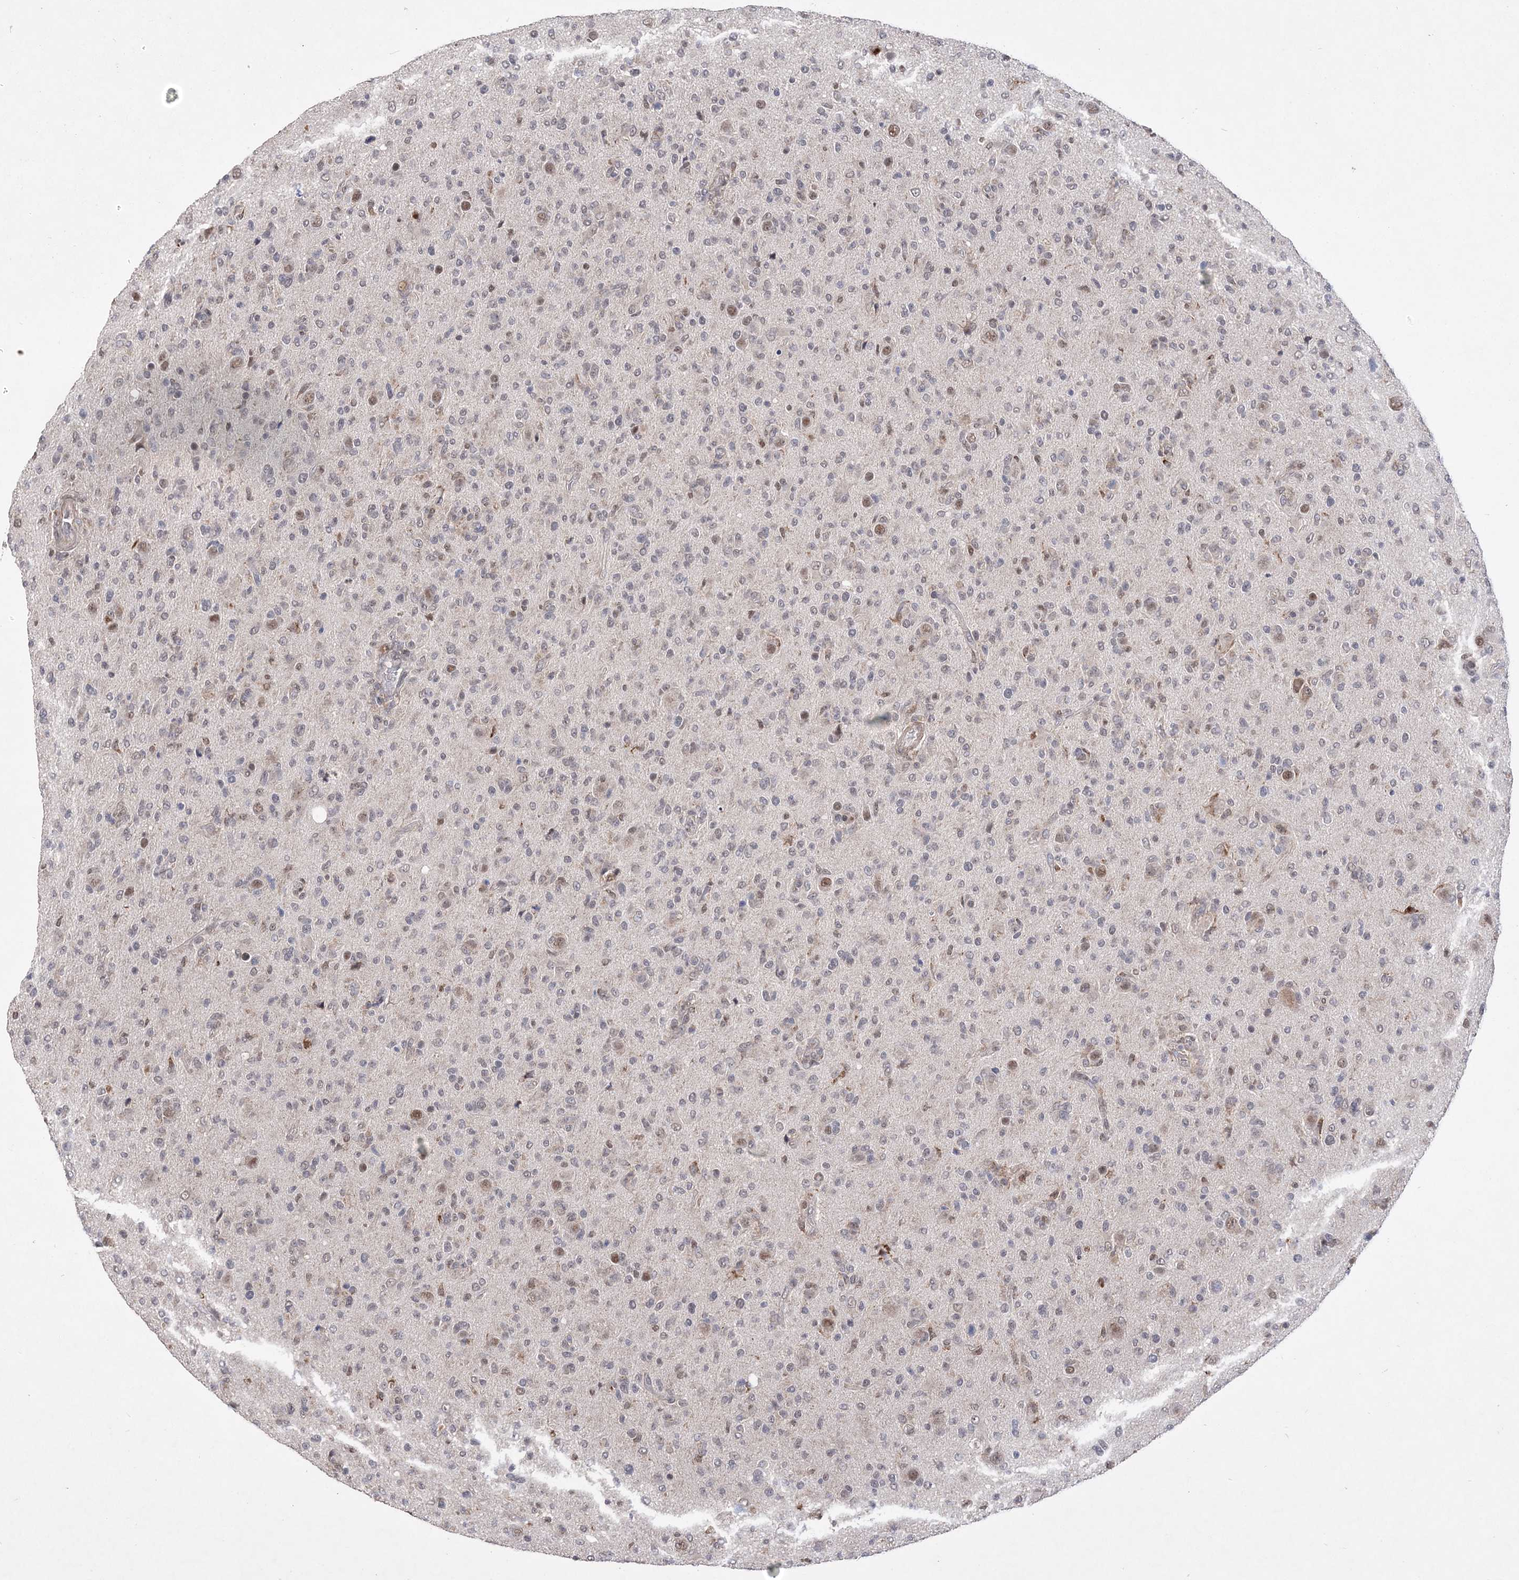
{"staining": {"intensity": "moderate", "quantity": "<25%", "location": "nuclear"}, "tissue": "glioma", "cell_type": "Tumor cells", "image_type": "cancer", "snomed": [{"axis": "morphology", "description": "Glioma, malignant, High grade"}, {"axis": "topography", "description": "Brain"}], "caption": "The histopathology image exhibits staining of malignant glioma (high-grade), revealing moderate nuclear protein positivity (brown color) within tumor cells. (IHC, brightfield microscopy, high magnification).", "gene": "BOD1L1", "patient": {"sex": "female", "age": 57}}